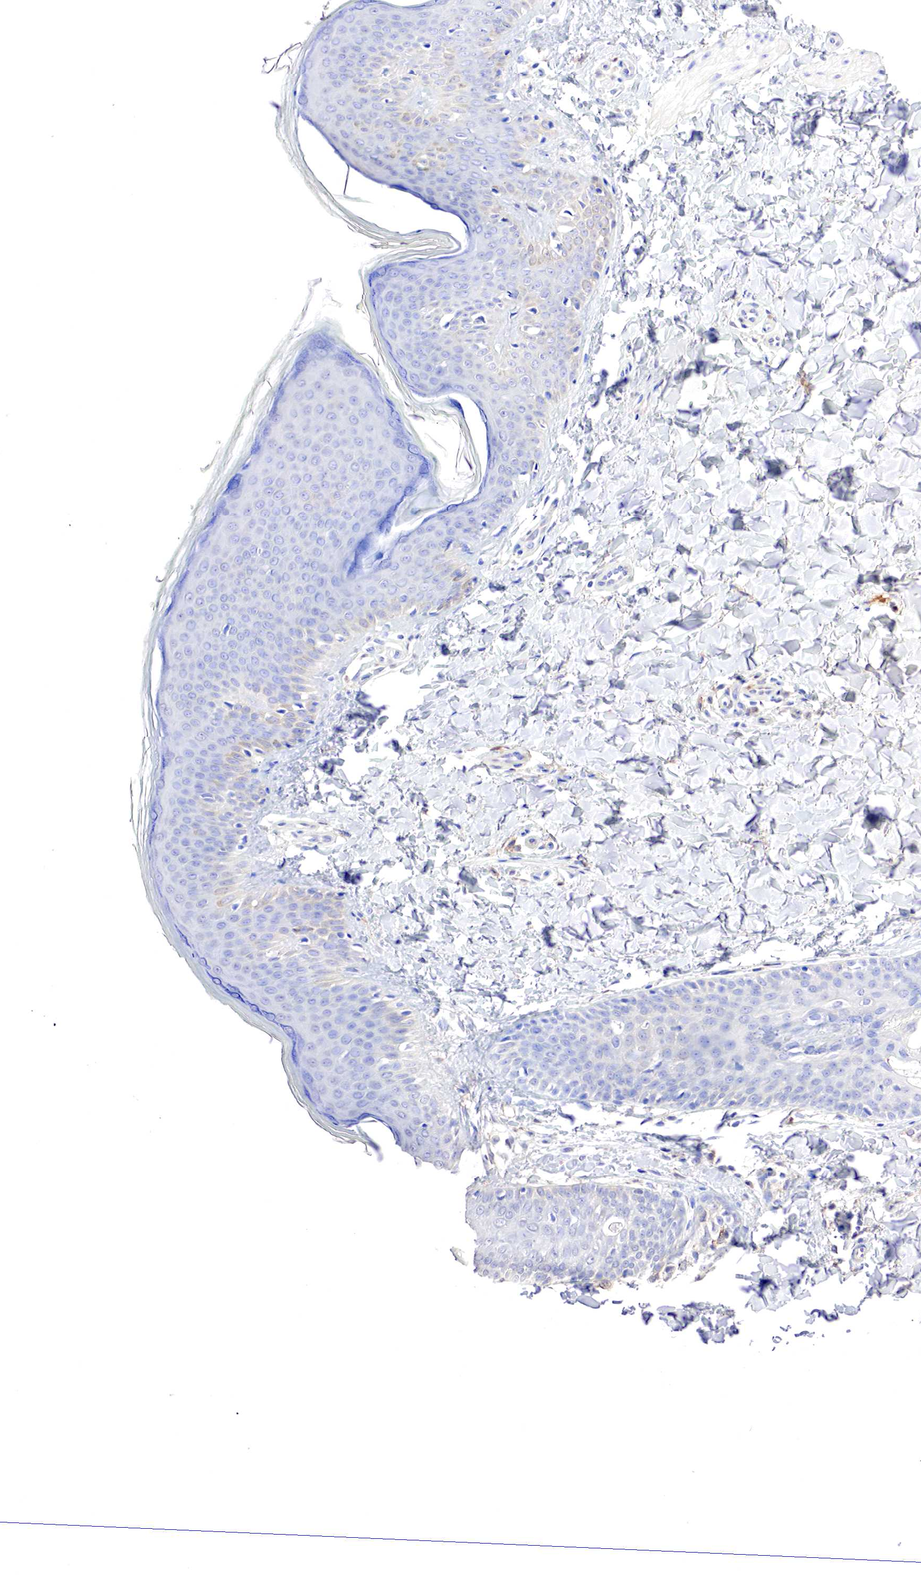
{"staining": {"intensity": "negative", "quantity": "none", "location": "none"}, "tissue": "skin", "cell_type": "Fibroblasts", "image_type": "normal", "snomed": [{"axis": "morphology", "description": "Normal tissue, NOS"}, {"axis": "topography", "description": "Skin"}], "caption": "A histopathology image of human skin is negative for staining in fibroblasts. Nuclei are stained in blue.", "gene": "GATA1", "patient": {"sex": "female", "age": 17}}